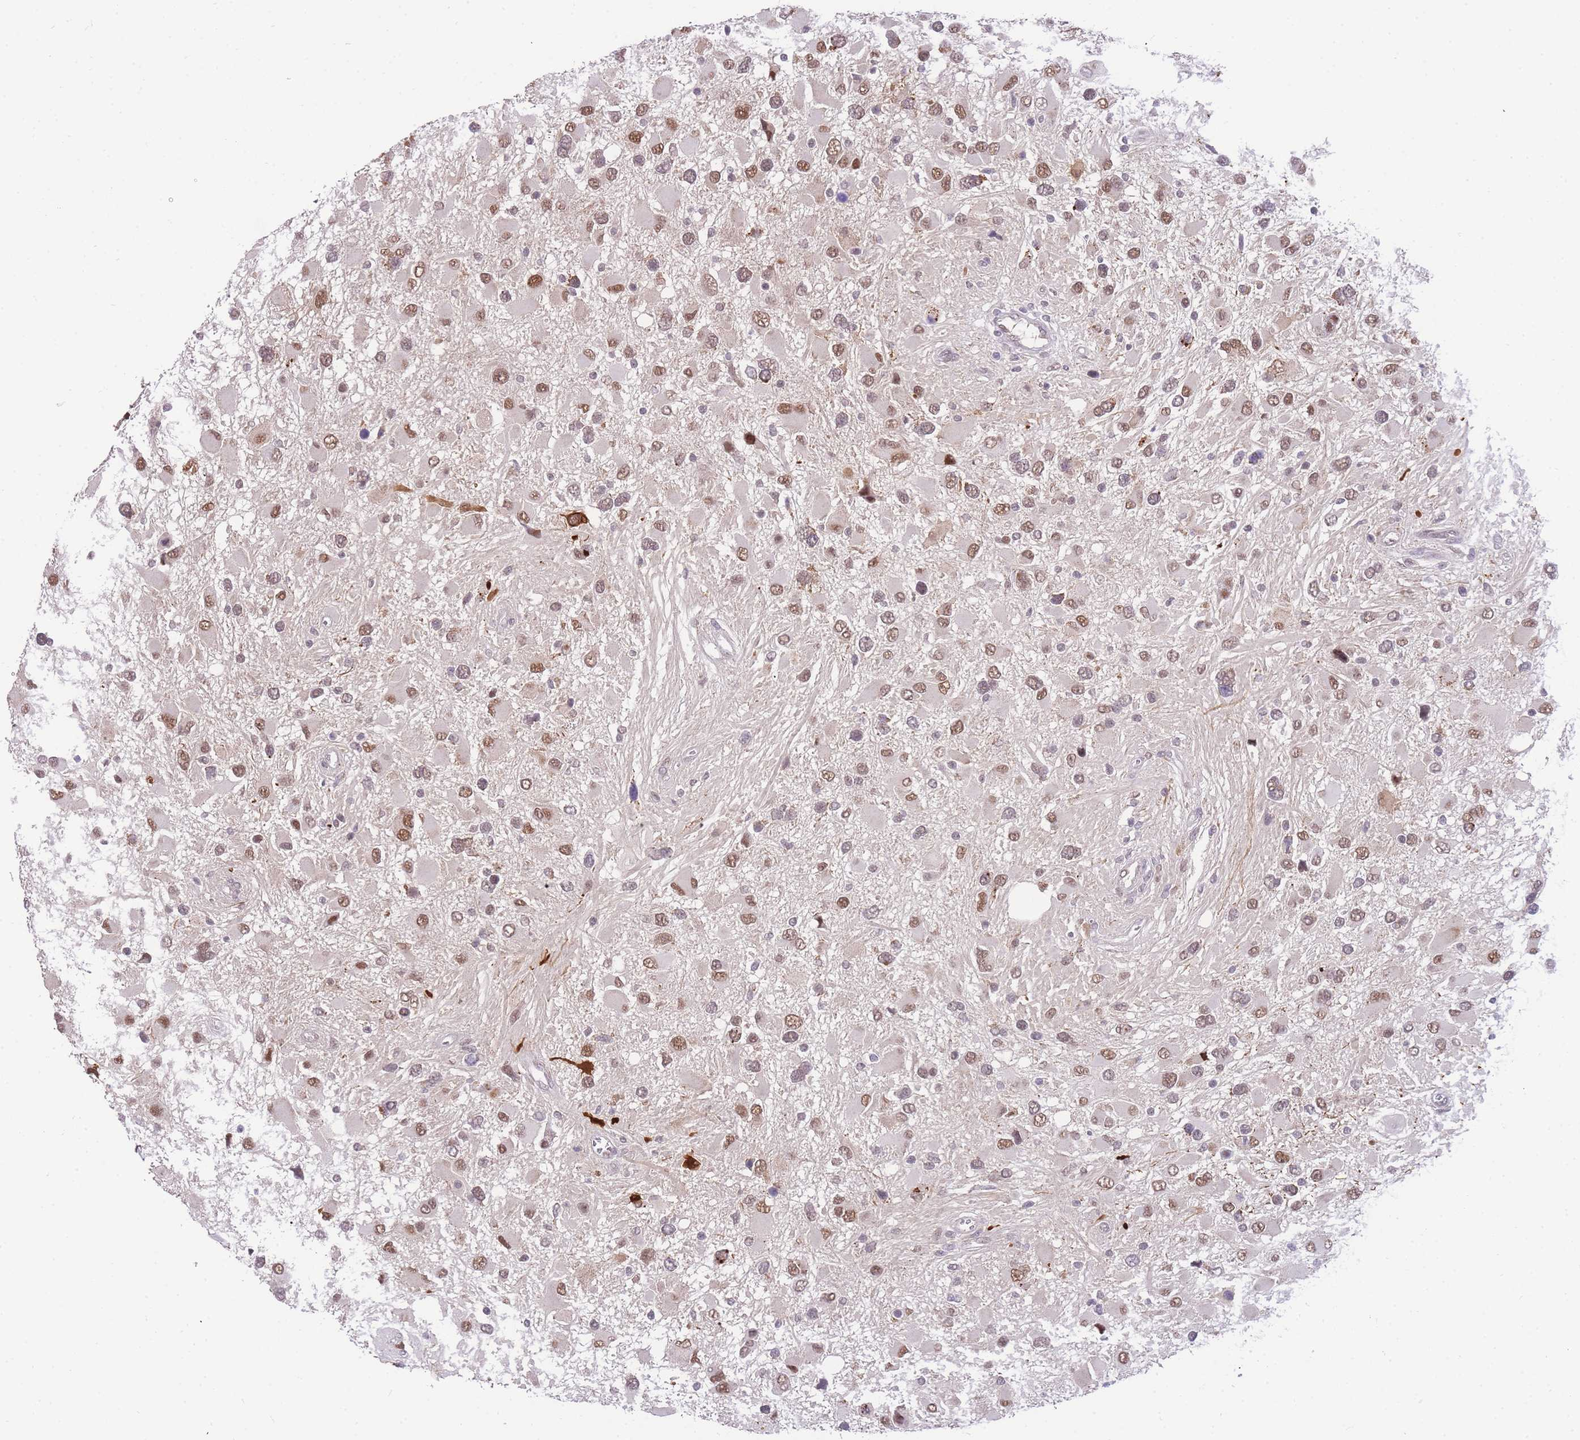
{"staining": {"intensity": "moderate", "quantity": ">75%", "location": "nuclear"}, "tissue": "glioma", "cell_type": "Tumor cells", "image_type": "cancer", "snomed": [{"axis": "morphology", "description": "Glioma, malignant, High grade"}, {"axis": "topography", "description": "Brain"}], "caption": "Immunohistochemistry micrograph of human glioma stained for a protein (brown), which reveals medium levels of moderate nuclear positivity in approximately >75% of tumor cells.", "gene": "PUS10", "patient": {"sex": "male", "age": 53}}